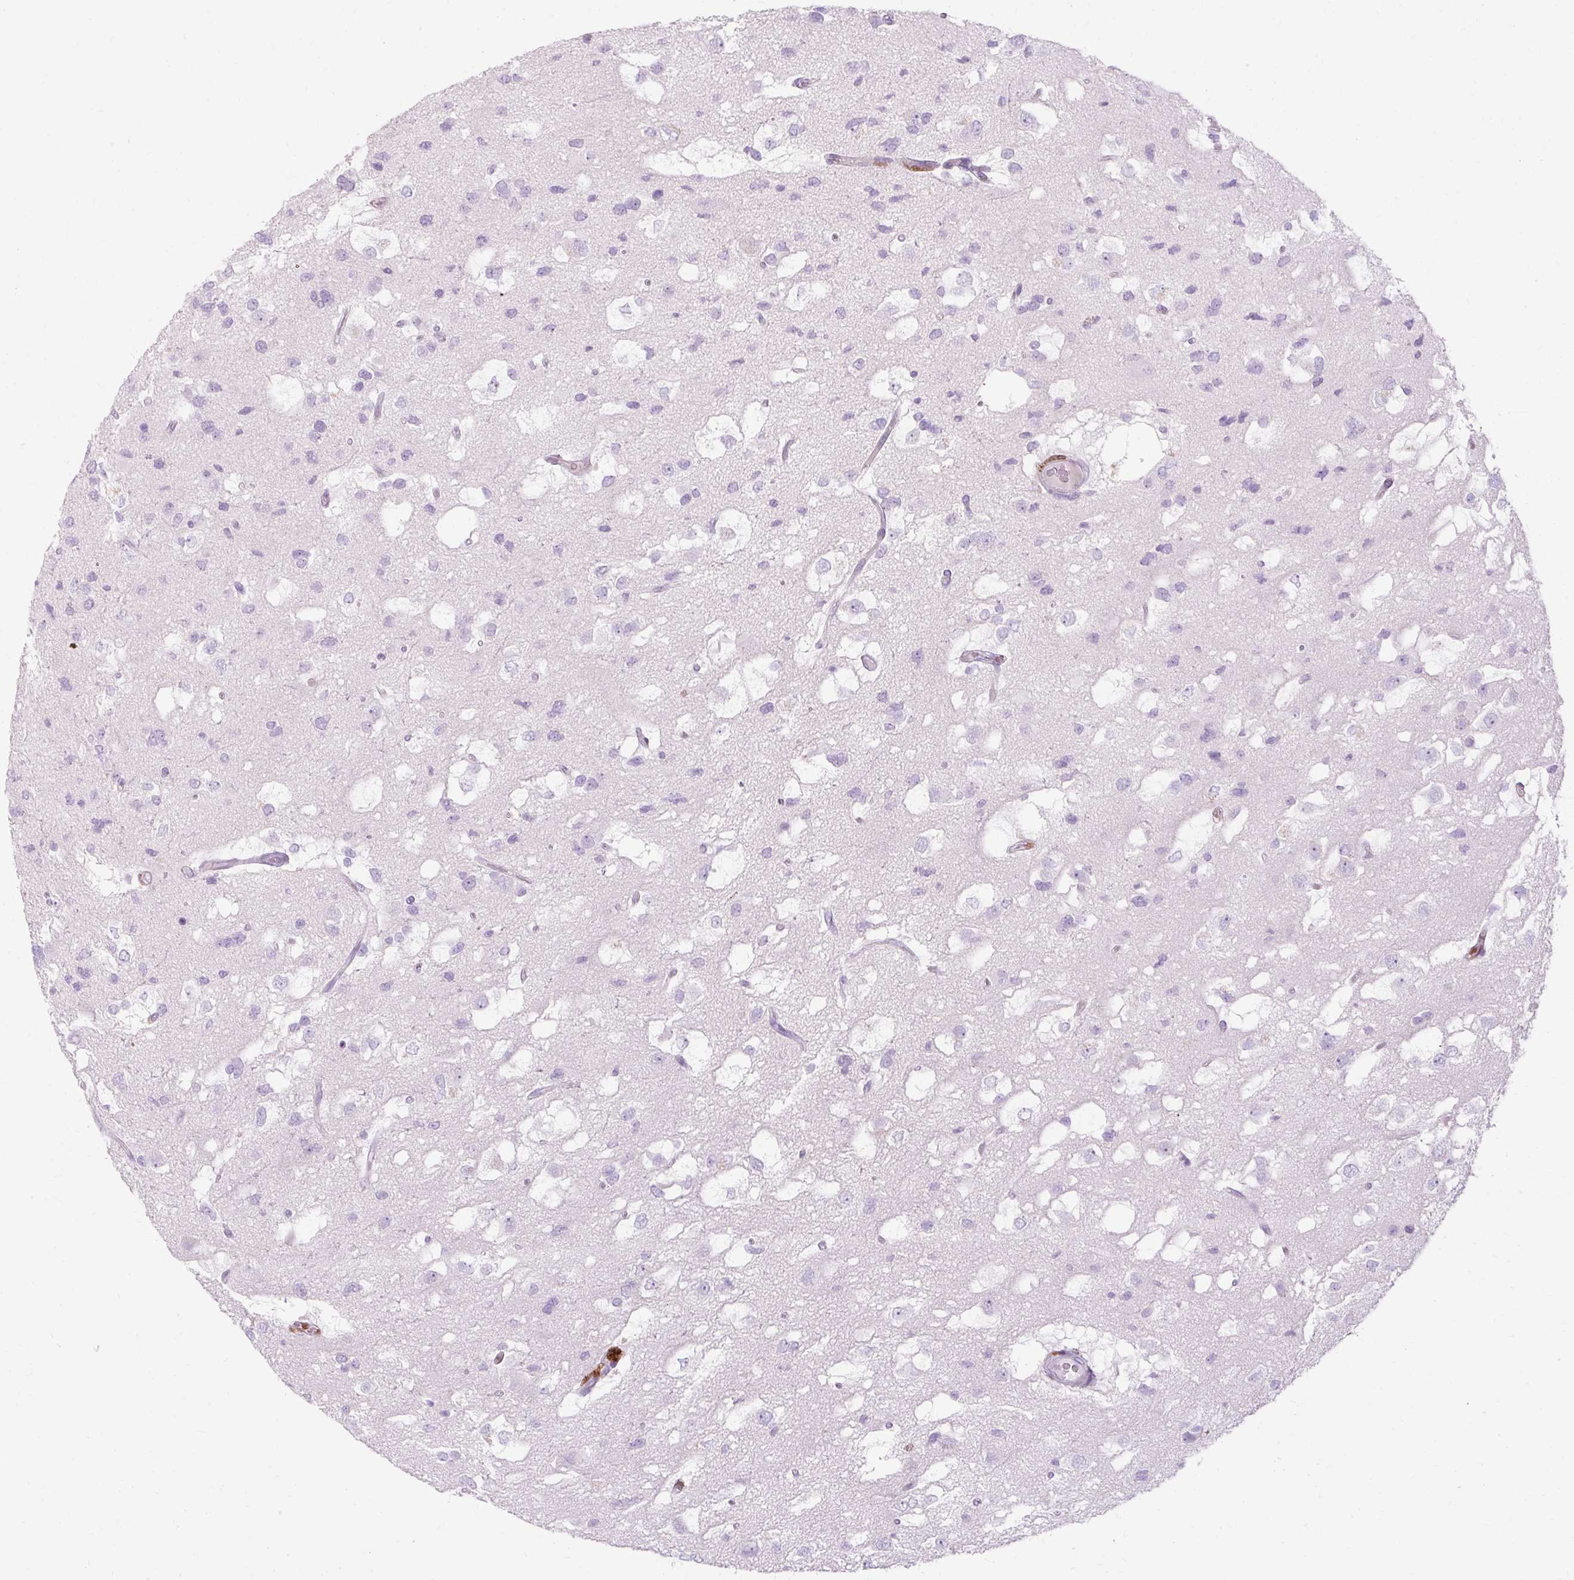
{"staining": {"intensity": "negative", "quantity": "none", "location": "none"}, "tissue": "glioma", "cell_type": "Tumor cells", "image_type": "cancer", "snomed": [{"axis": "morphology", "description": "Glioma, malignant, High grade"}, {"axis": "topography", "description": "Brain"}], "caption": "Immunohistochemistry (IHC) histopathology image of human glioma stained for a protein (brown), which demonstrates no positivity in tumor cells.", "gene": "HSD11B1", "patient": {"sex": "male", "age": 53}}